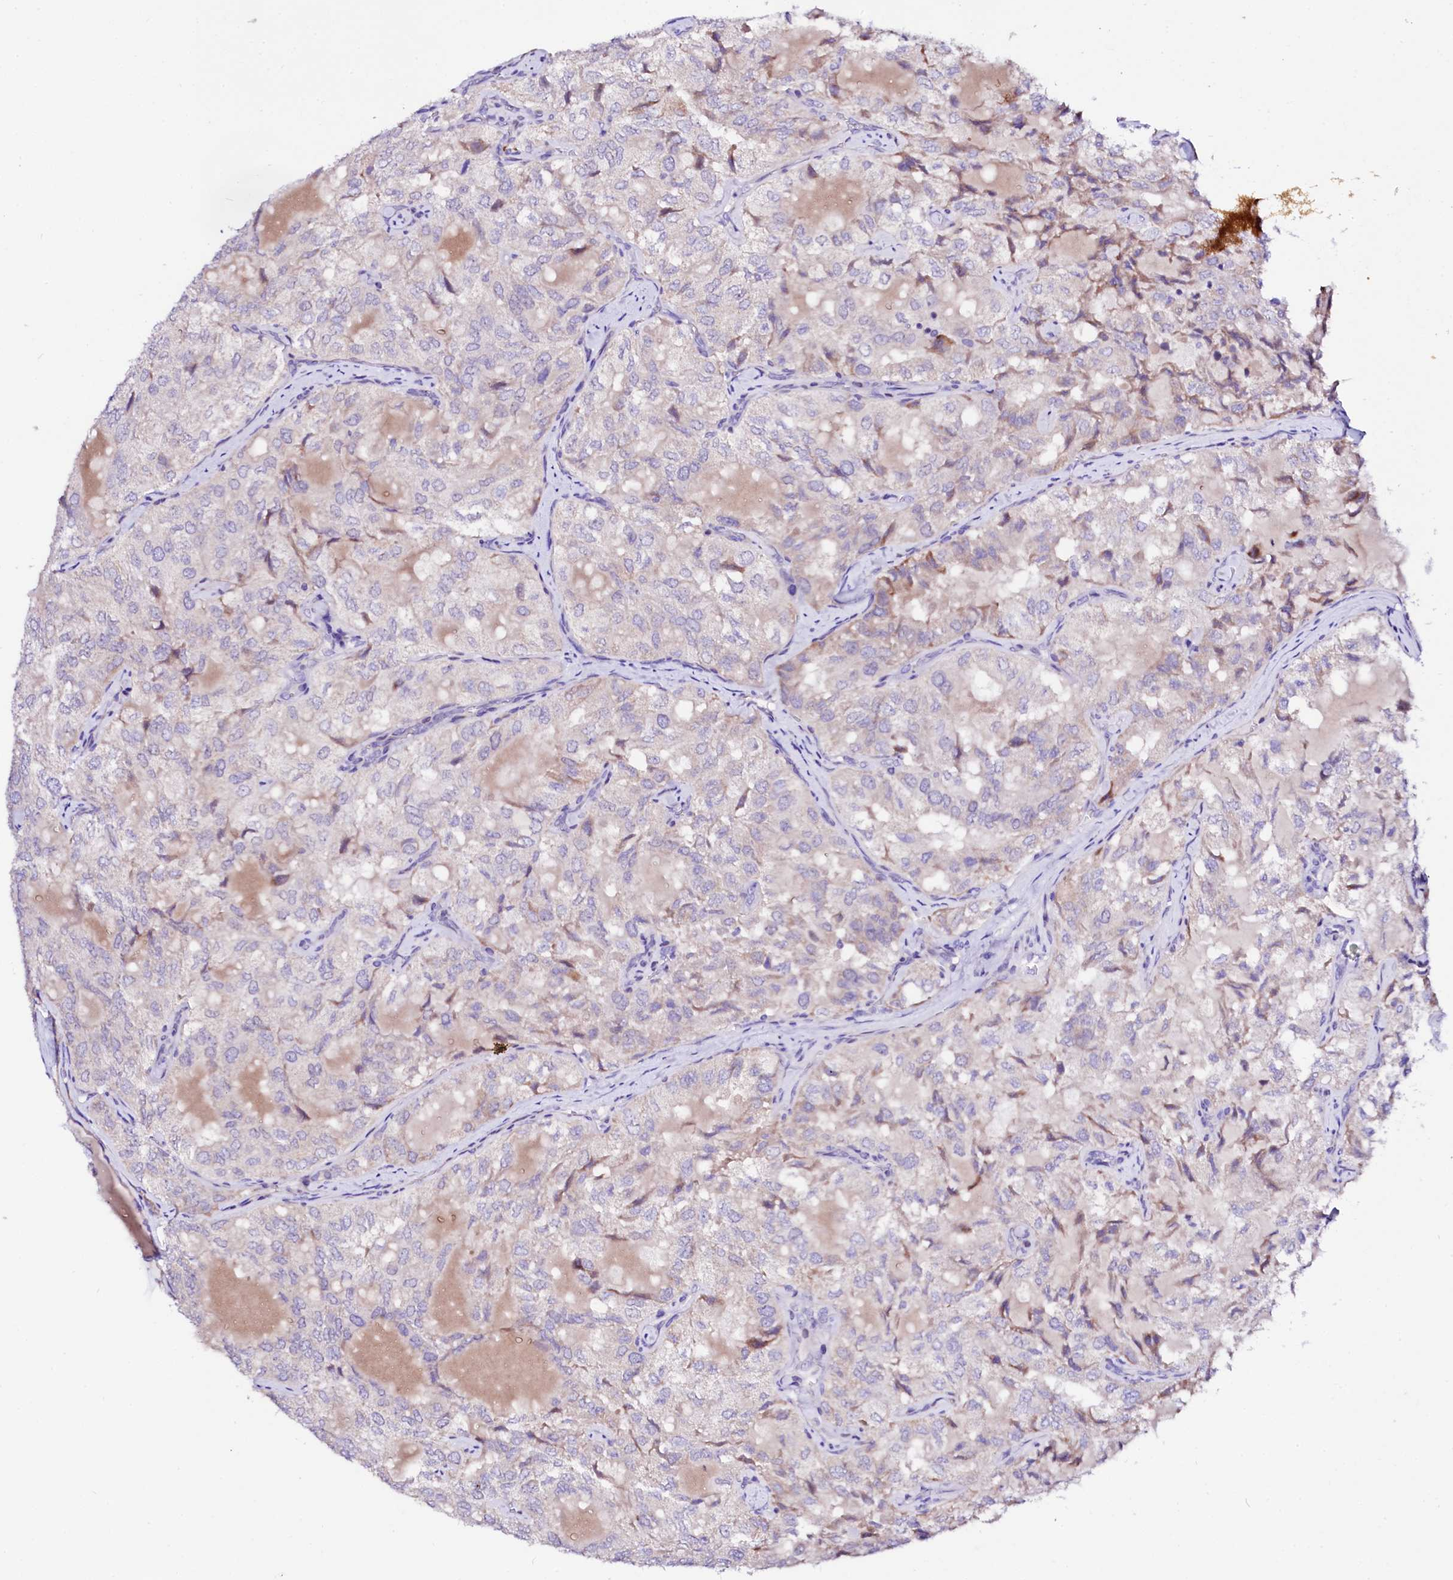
{"staining": {"intensity": "negative", "quantity": "none", "location": "none"}, "tissue": "thyroid cancer", "cell_type": "Tumor cells", "image_type": "cancer", "snomed": [{"axis": "morphology", "description": "Follicular adenoma carcinoma, NOS"}, {"axis": "topography", "description": "Thyroid gland"}], "caption": "Immunohistochemistry of thyroid cancer (follicular adenoma carcinoma) displays no positivity in tumor cells.", "gene": "BTBD16", "patient": {"sex": "male", "age": 75}}